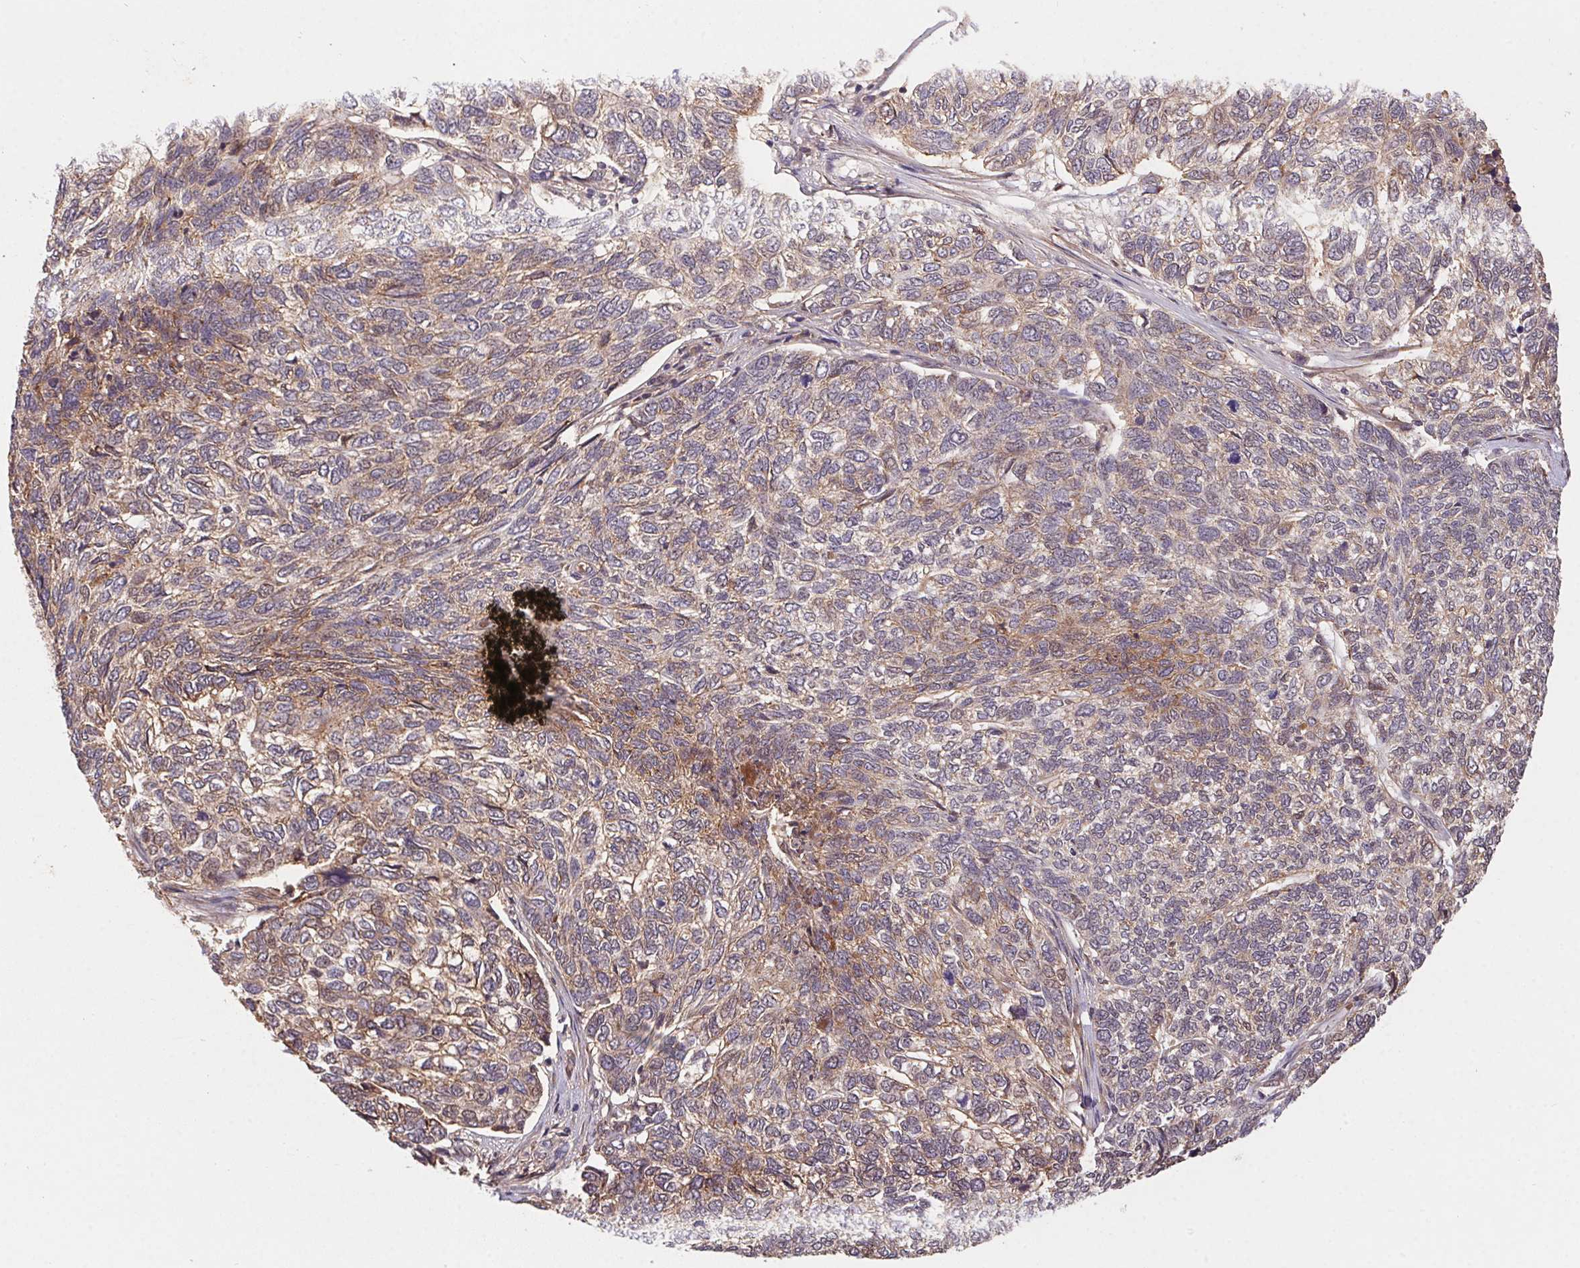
{"staining": {"intensity": "weak", "quantity": ">75%", "location": "cytoplasmic/membranous"}, "tissue": "skin cancer", "cell_type": "Tumor cells", "image_type": "cancer", "snomed": [{"axis": "morphology", "description": "Basal cell carcinoma"}, {"axis": "topography", "description": "Skin"}], "caption": "Human skin basal cell carcinoma stained with a brown dye exhibits weak cytoplasmic/membranous positive positivity in about >75% of tumor cells.", "gene": "SLC52A2", "patient": {"sex": "female", "age": 65}}